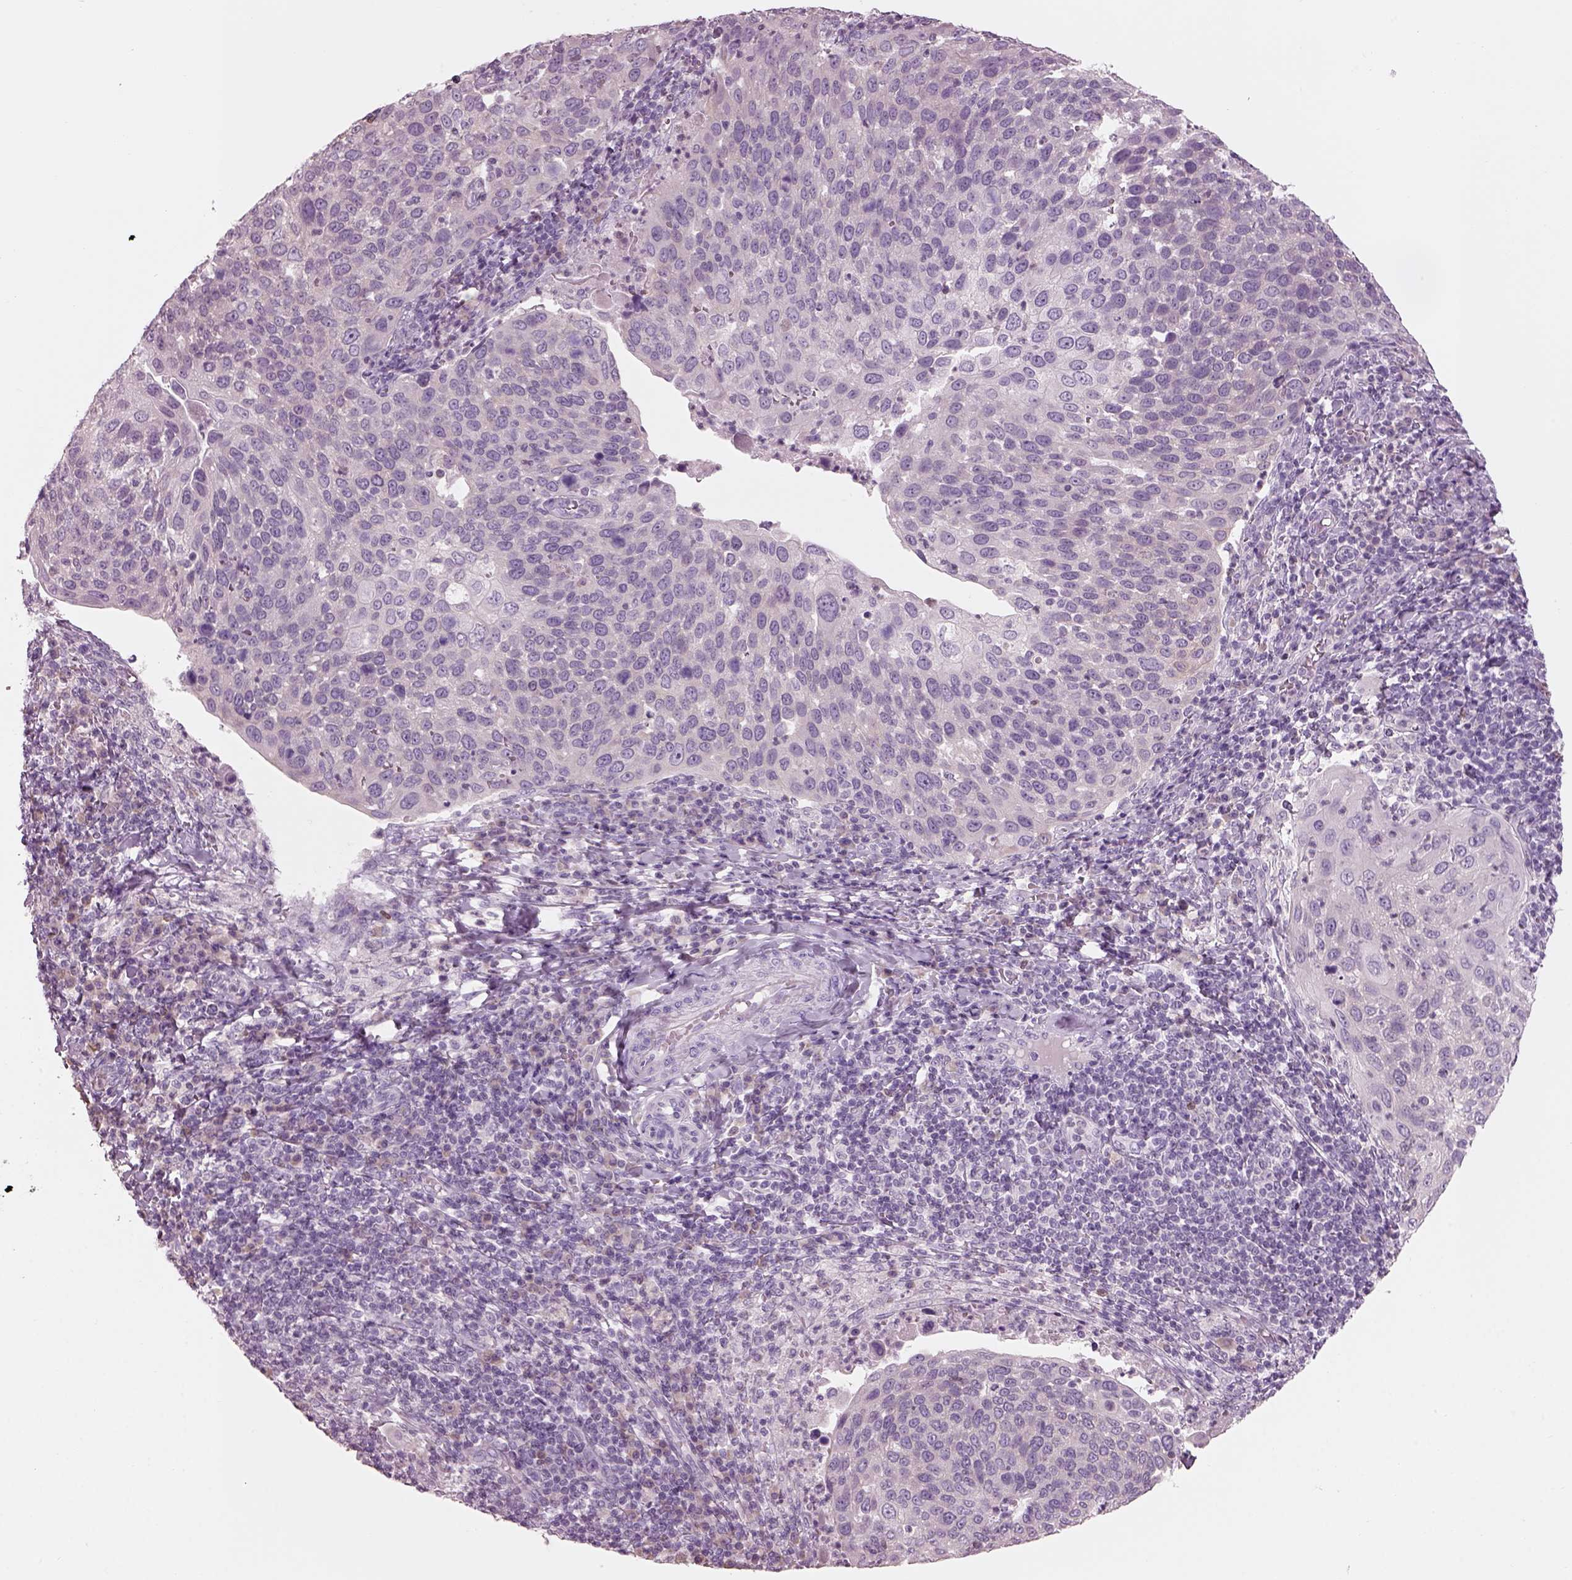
{"staining": {"intensity": "negative", "quantity": "none", "location": "none"}, "tissue": "cervical cancer", "cell_type": "Tumor cells", "image_type": "cancer", "snomed": [{"axis": "morphology", "description": "Squamous cell carcinoma, NOS"}, {"axis": "topography", "description": "Cervix"}], "caption": "High magnification brightfield microscopy of cervical cancer stained with DAB (brown) and counterstained with hematoxylin (blue): tumor cells show no significant staining.", "gene": "SLC27A2", "patient": {"sex": "female", "age": 54}}